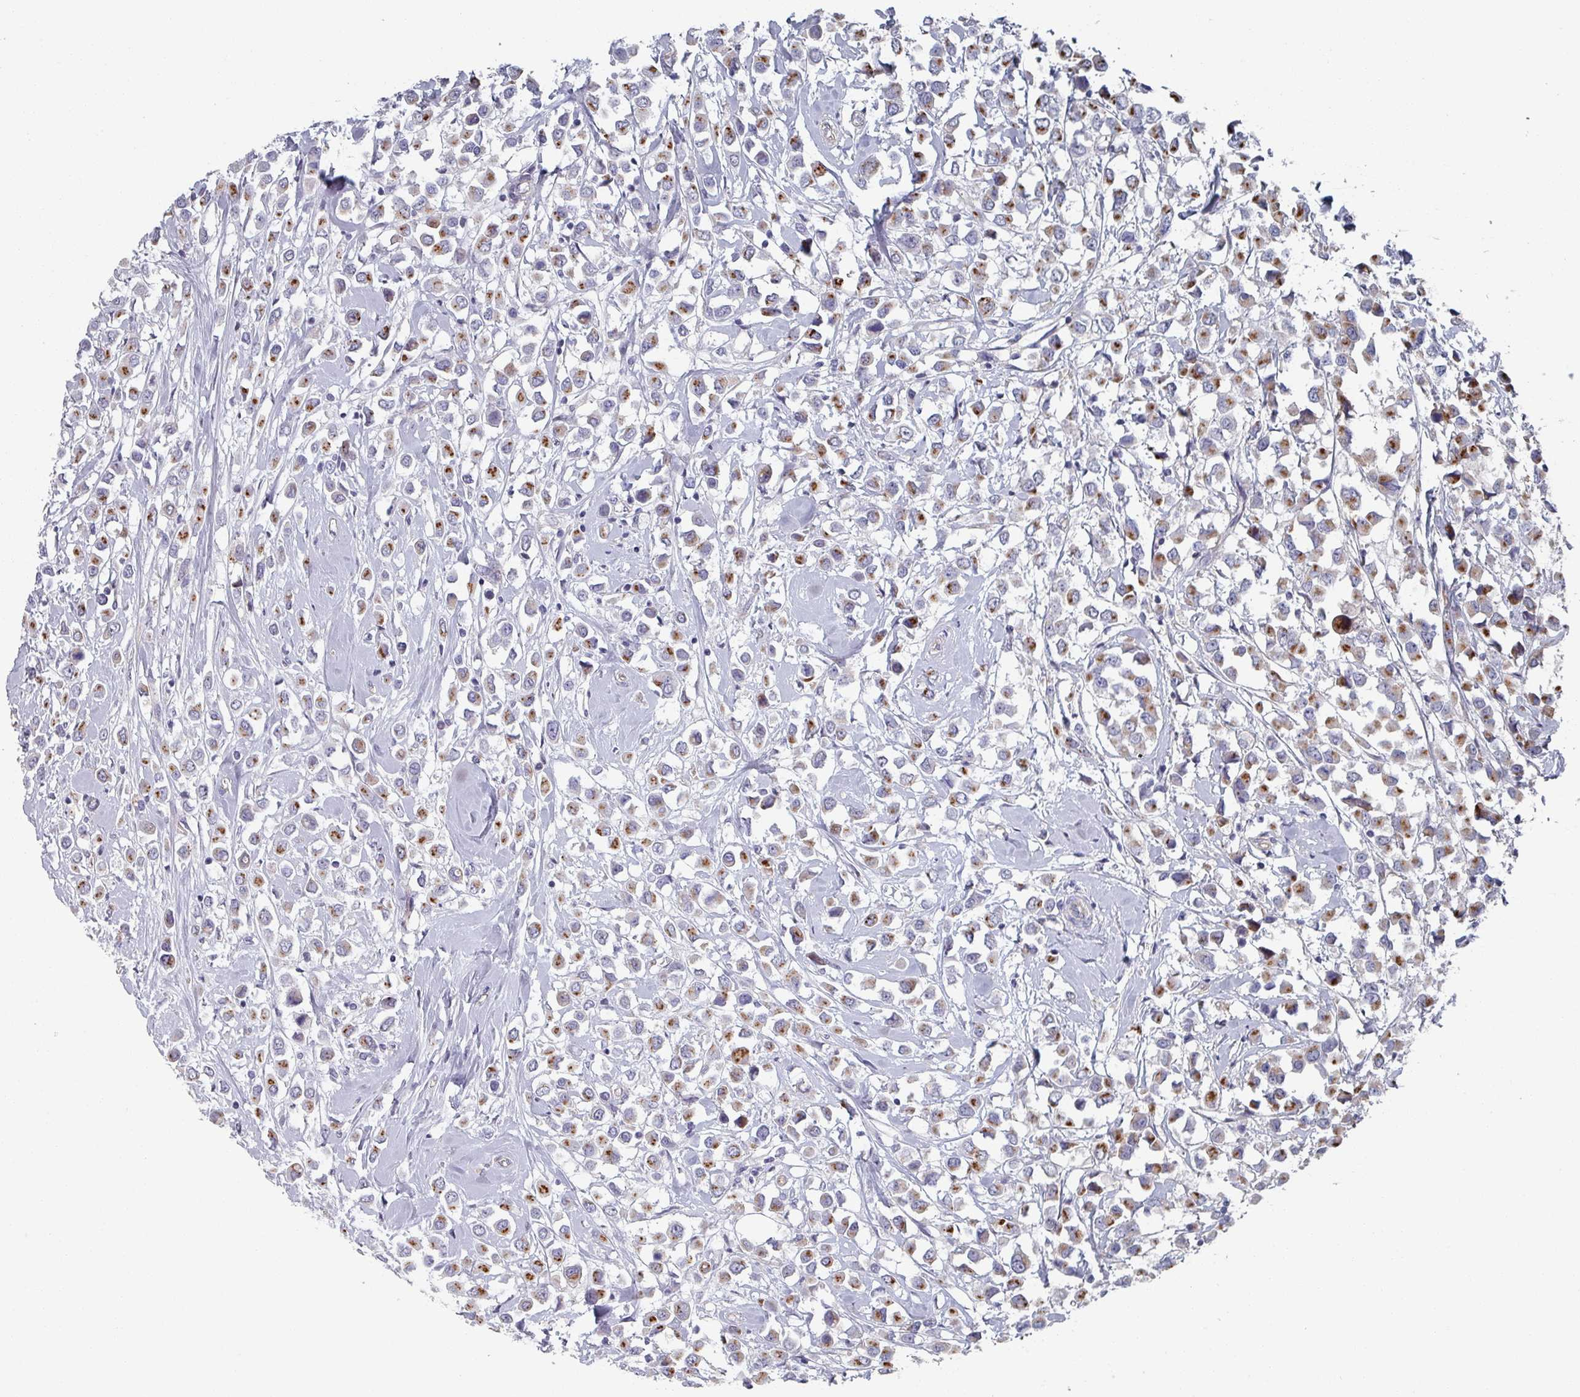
{"staining": {"intensity": "moderate", "quantity": ">75%", "location": "cytoplasmic/membranous"}, "tissue": "breast cancer", "cell_type": "Tumor cells", "image_type": "cancer", "snomed": [{"axis": "morphology", "description": "Duct carcinoma"}, {"axis": "topography", "description": "Breast"}], "caption": "This photomicrograph displays breast cancer (invasive ductal carcinoma) stained with immunohistochemistry to label a protein in brown. The cytoplasmic/membranous of tumor cells show moderate positivity for the protein. Nuclei are counter-stained blue.", "gene": "EFL1", "patient": {"sex": "female", "age": 87}}